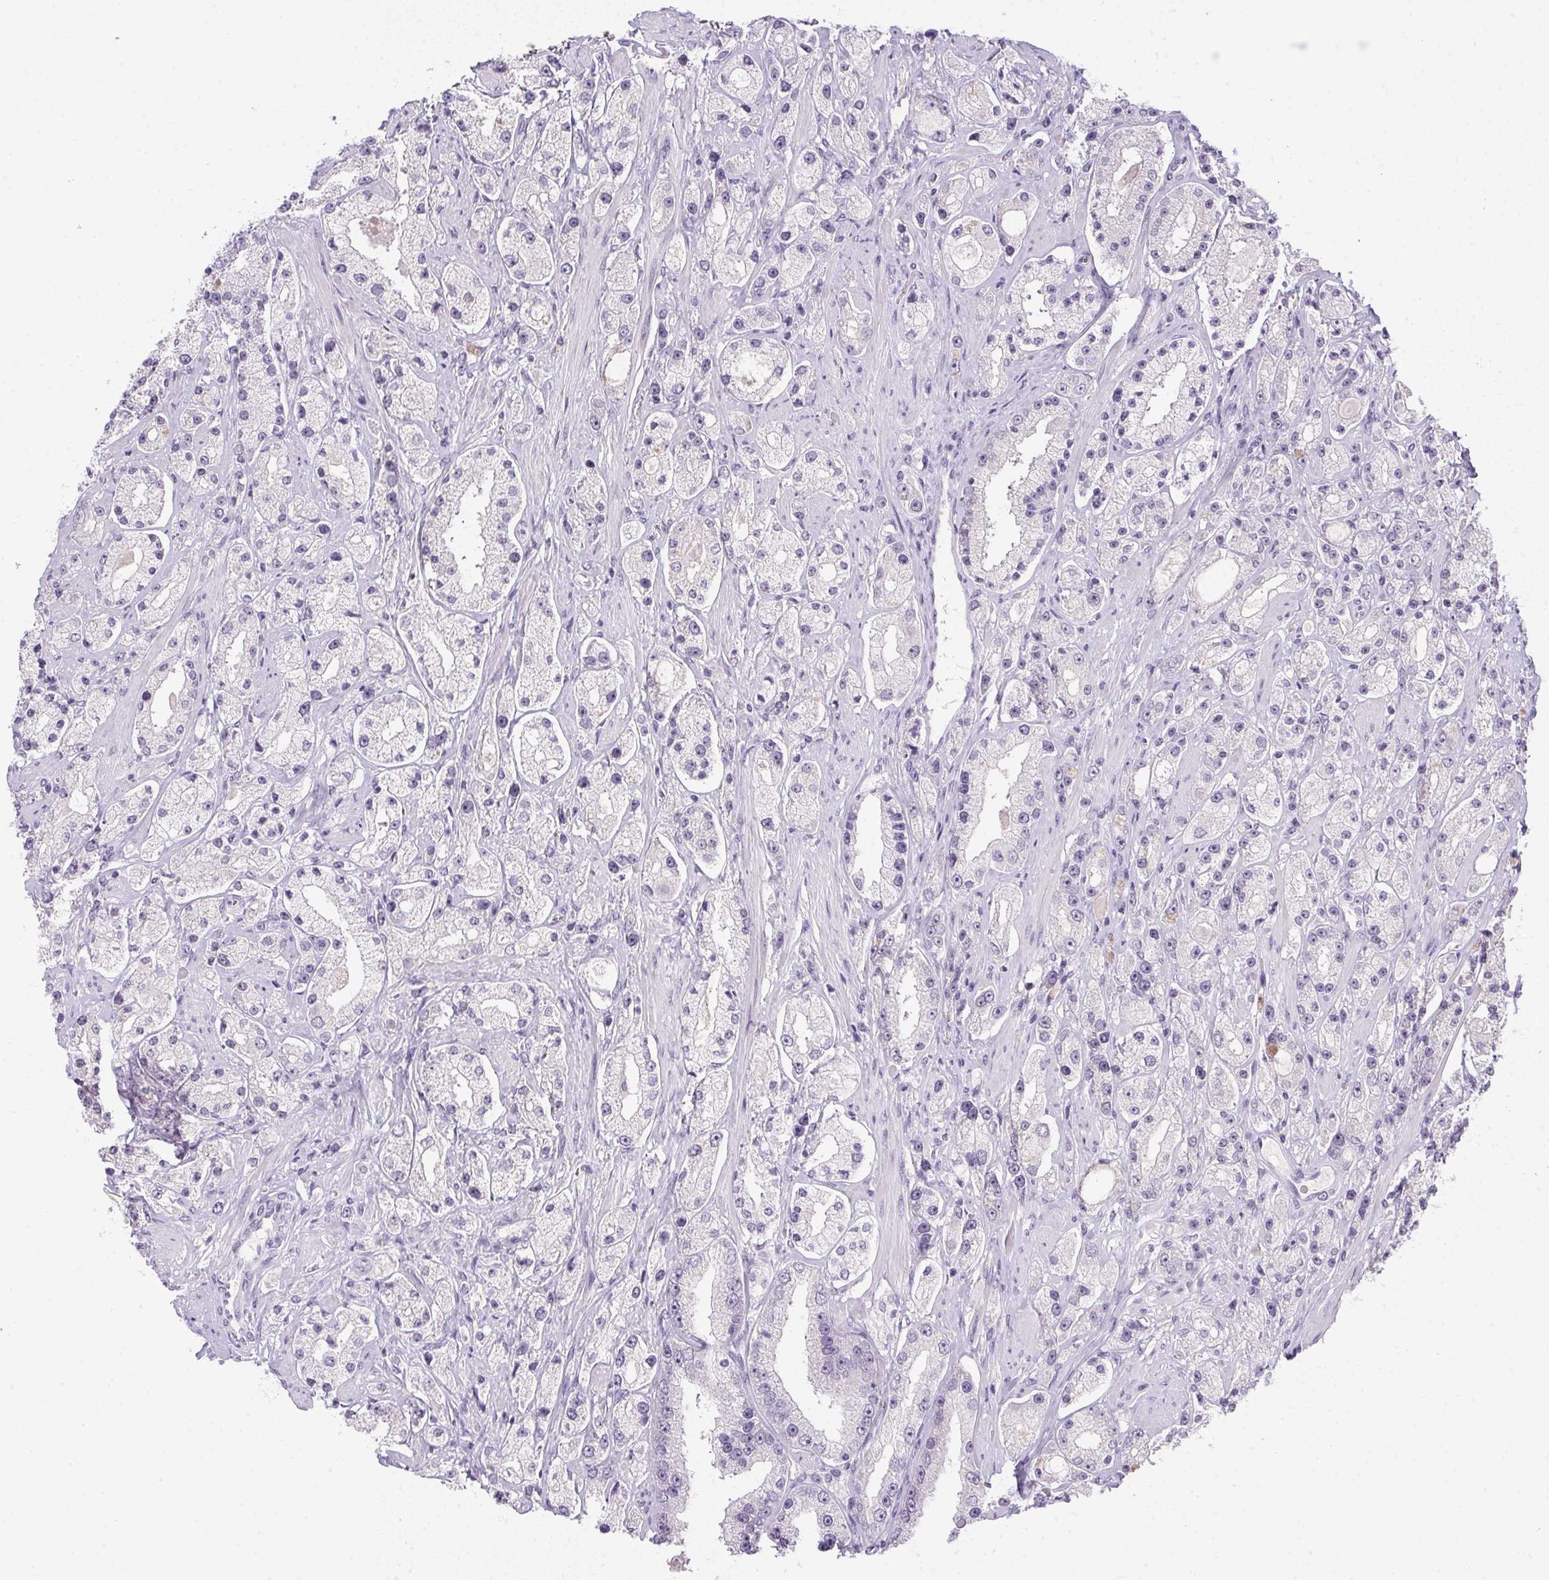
{"staining": {"intensity": "negative", "quantity": "none", "location": "none"}, "tissue": "prostate cancer", "cell_type": "Tumor cells", "image_type": "cancer", "snomed": [{"axis": "morphology", "description": "Adenocarcinoma, High grade"}, {"axis": "topography", "description": "Prostate"}], "caption": "High power microscopy photomicrograph of an immunohistochemistry (IHC) histopathology image of prostate cancer, revealing no significant positivity in tumor cells.", "gene": "DNAJC5G", "patient": {"sex": "male", "age": 67}}